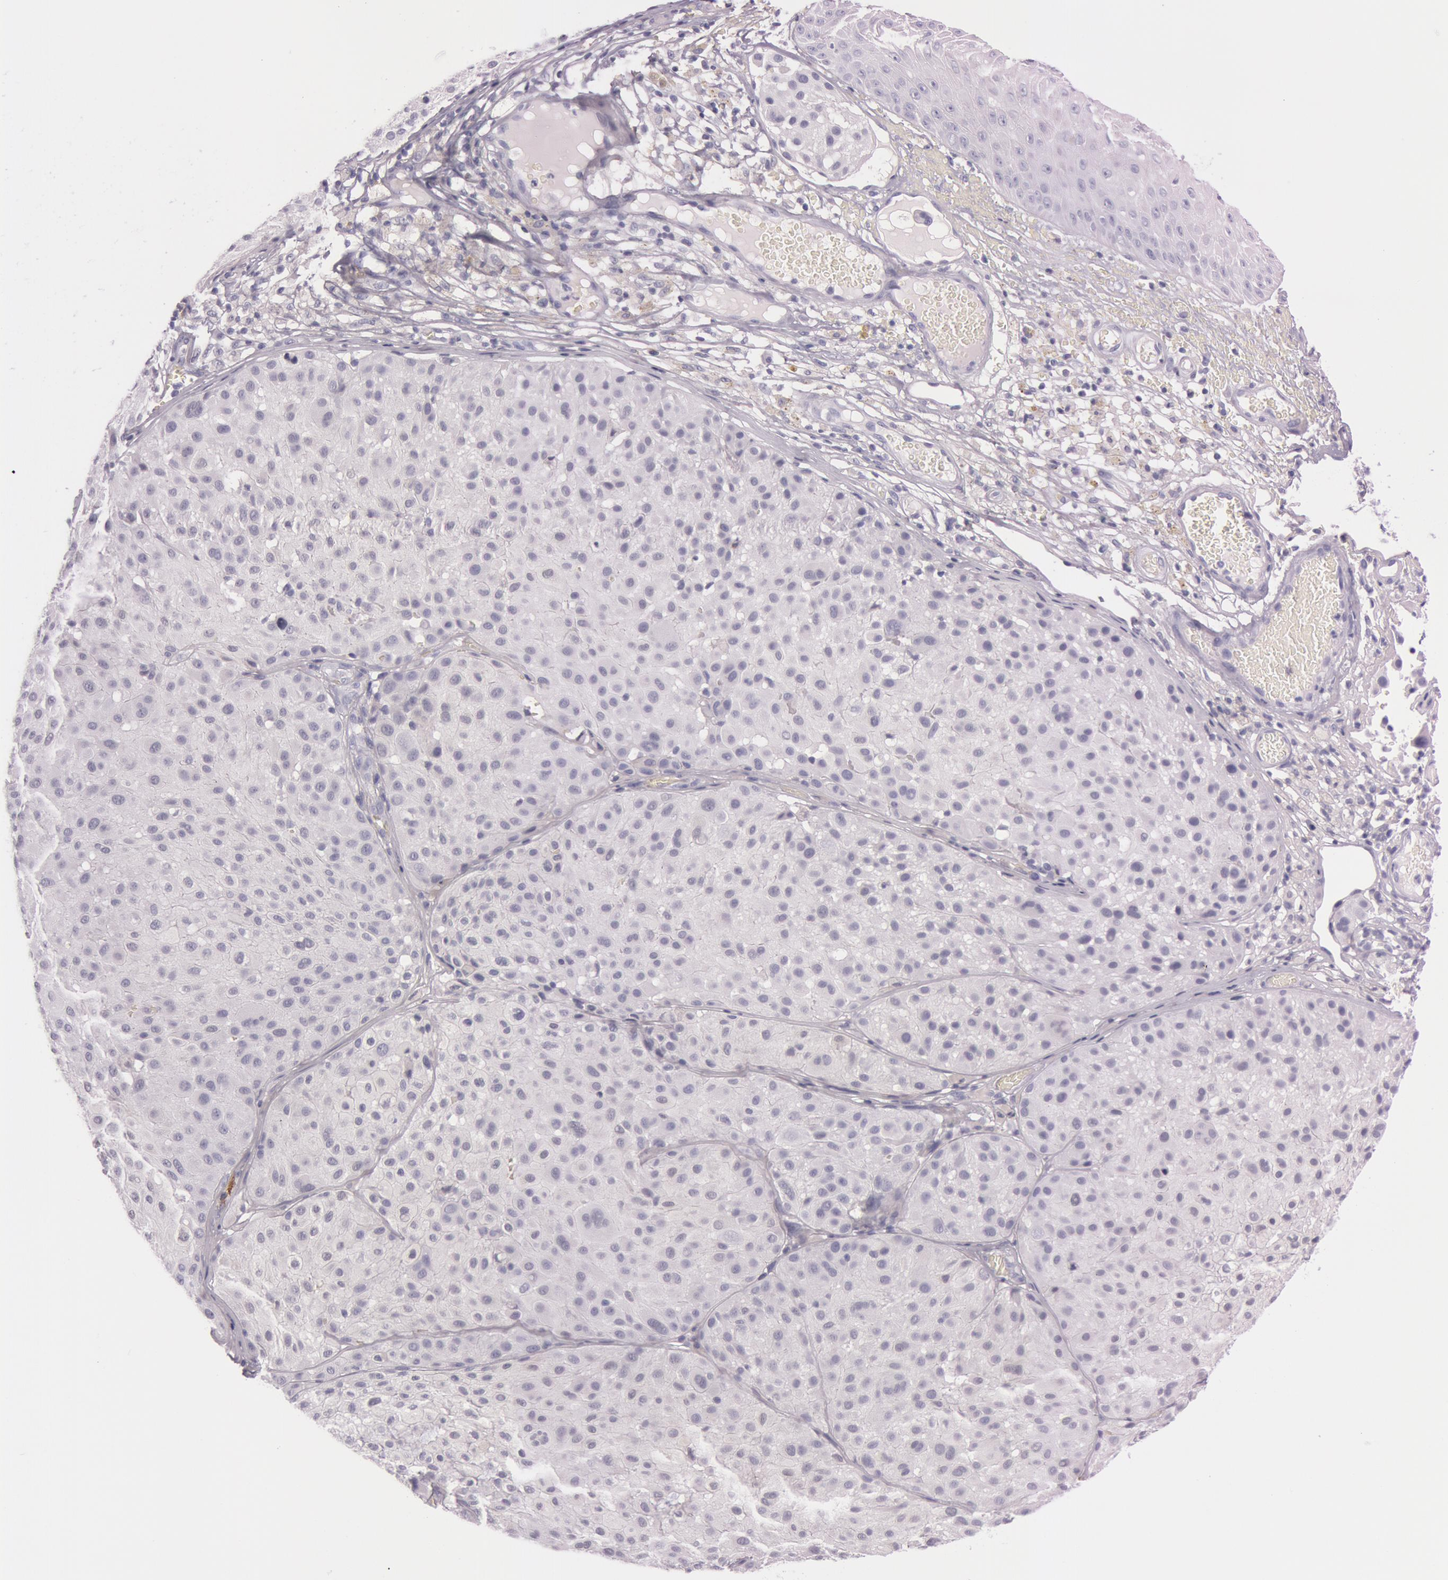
{"staining": {"intensity": "negative", "quantity": "none", "location": "none"}, "tissue": "melanoma", "cell_type": "Tumor cells", "image_type": "cancer", "snomed": [{"axis": "morphology", "description": "Malignant melanoma, NOS"}, {"axis": "topography", "description": "Skin"}], "caption": "IHC photomicrograph of human malignant melanoma stained for a protein (brown), which exhibits no staining in tumor cells. (DAB immunohistochemistry visualized using brightfield microscopy, high magnification).", "gene": "FOLH1", "patient": {"sex": "male", "age": 36}}